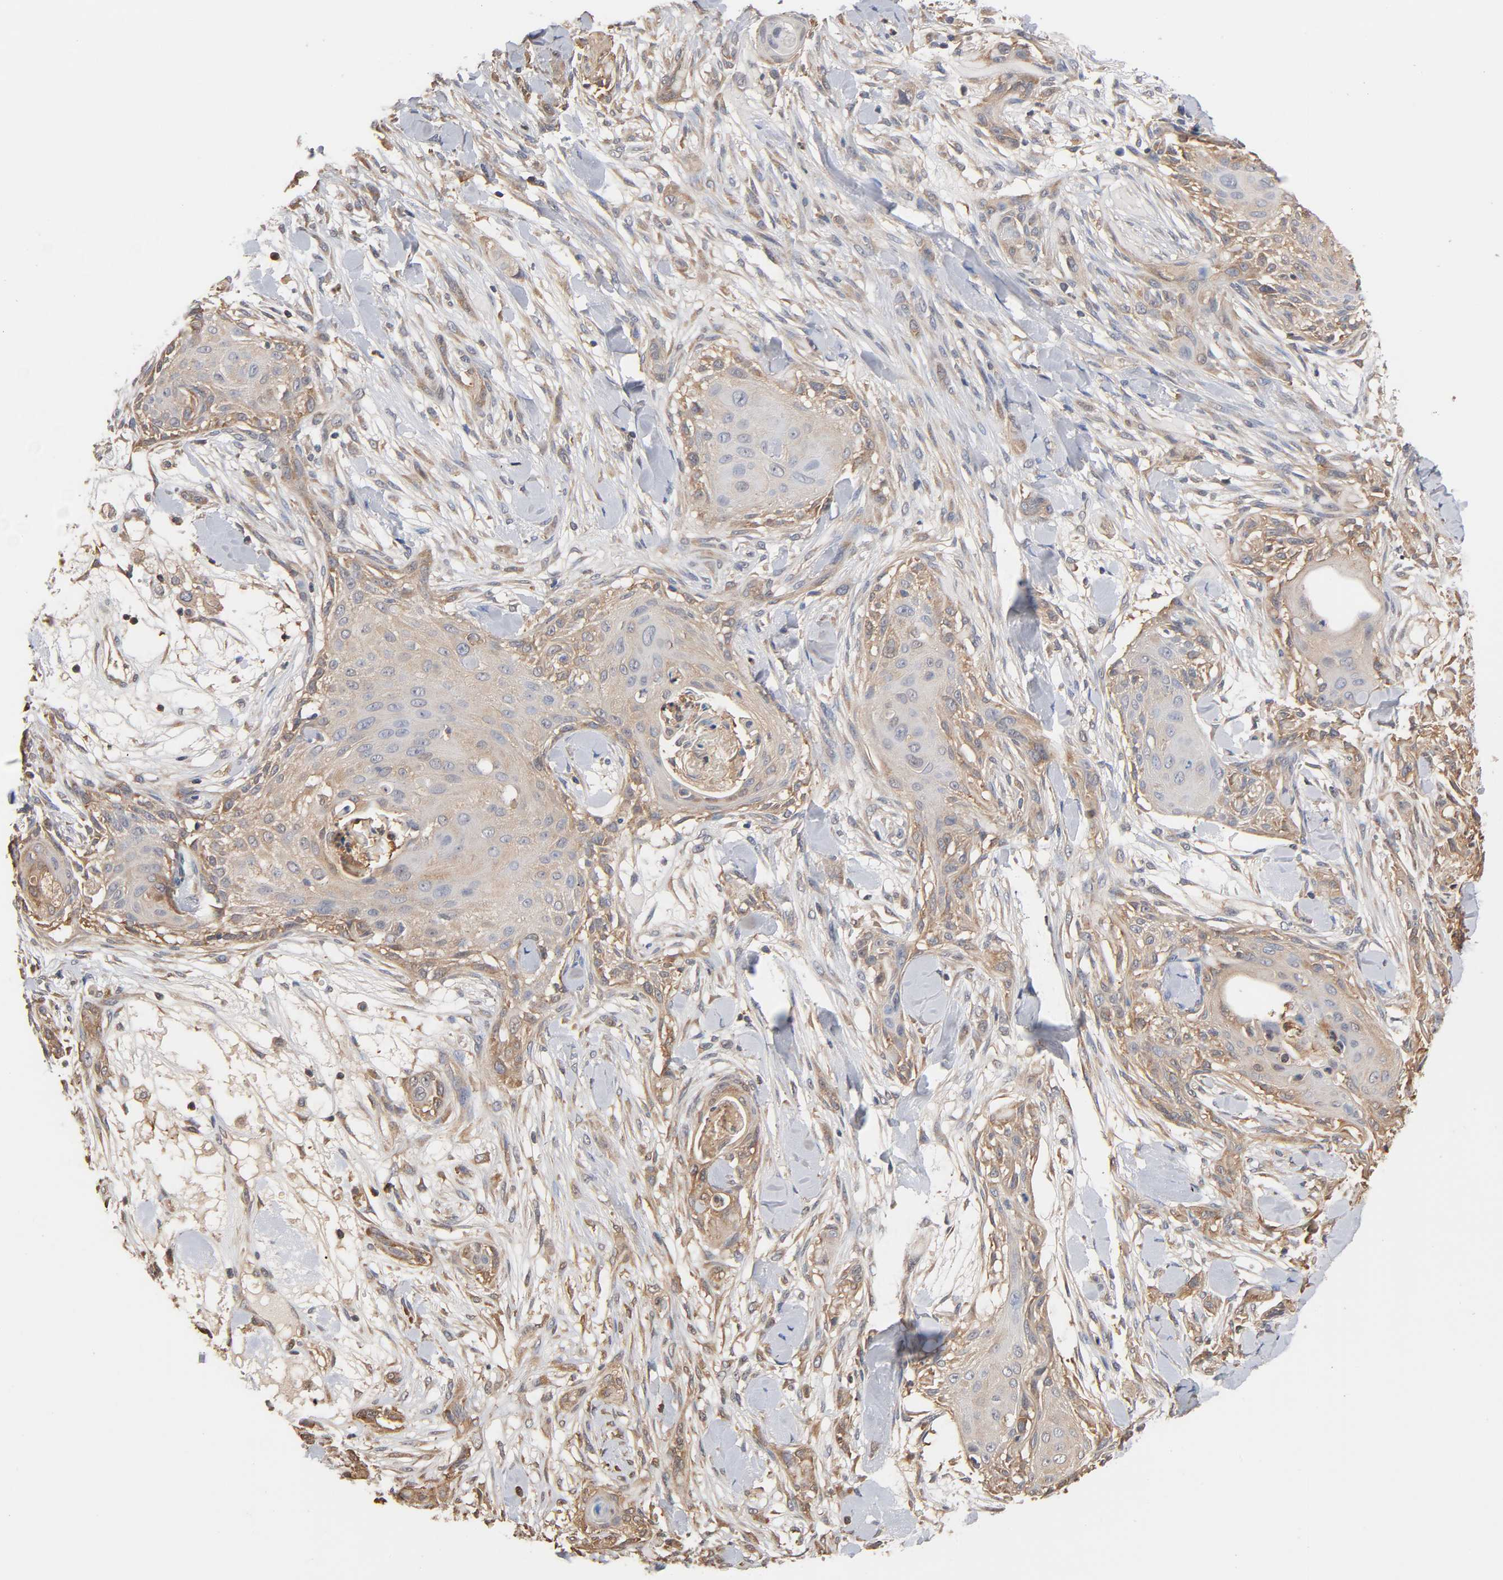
{"staining": {"intensity": "weak", "quantity": ">75%", "location": "cytoplasmic/membranous"}, "tissue": "skin cancer", "cell_type": "Tumor cells", "image_type": "cancer", "snomed": [{"axis": "morphology", "description": "Squamous cell carcinoma, NOS"}, {"axis": "topography", "description": "Skin"}], "caption": "Skin squamous cell carcinoma stained with a brown dye demonstrates weak cytoplasmic/membranous positive expression in about >75% of tumor cells.", "gene": "ALDOA", "patient": {"sex": "female", "age": 59}}